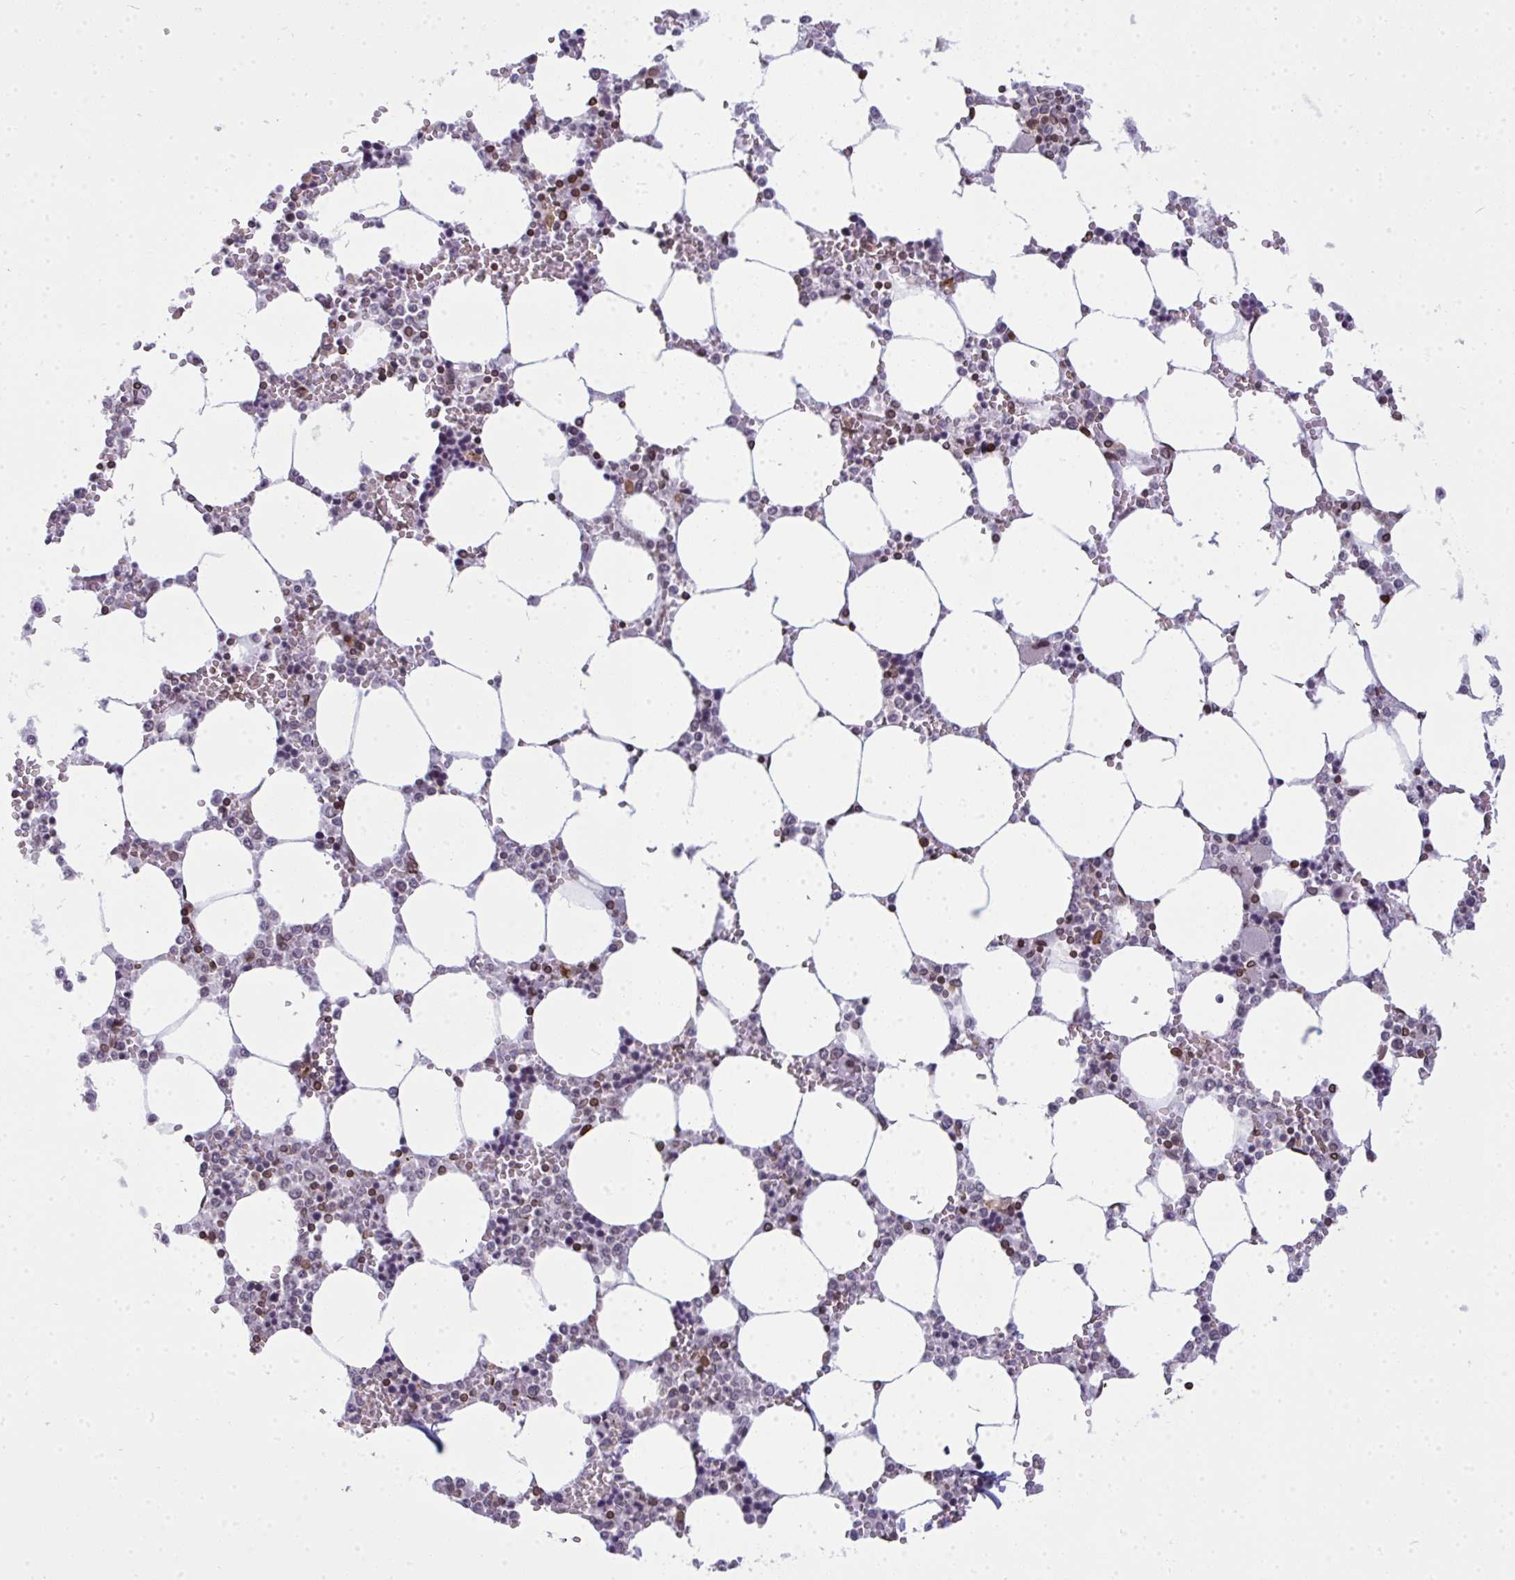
{"staining": {"intensity": "moderate", "quantity": "25%-75%", "location": "cytoplasmic/membranous,nuclear"}, "tissue": "bone marrow", "cell_type": "Hematopoietic cells", "image_type": "normal", "snomed": [{"axis": "morphology", "description": "Normal tissue, NOS"}, {"axis": "topography", "description": "Bone marrow"}], "caption": "Immunohistochemical staining of unremarkable bone marrow shows medium levels of moderate cytoplasmic/membranous,nuclear expression in about 25%-75% of hematopoietic cells. (DAB (3,3'-diaminobenzidine) = brown stain, brightfield microscopy at high magnification).", "gene": "LMNB2", "patient": {"sex": "male", "age": 64}}